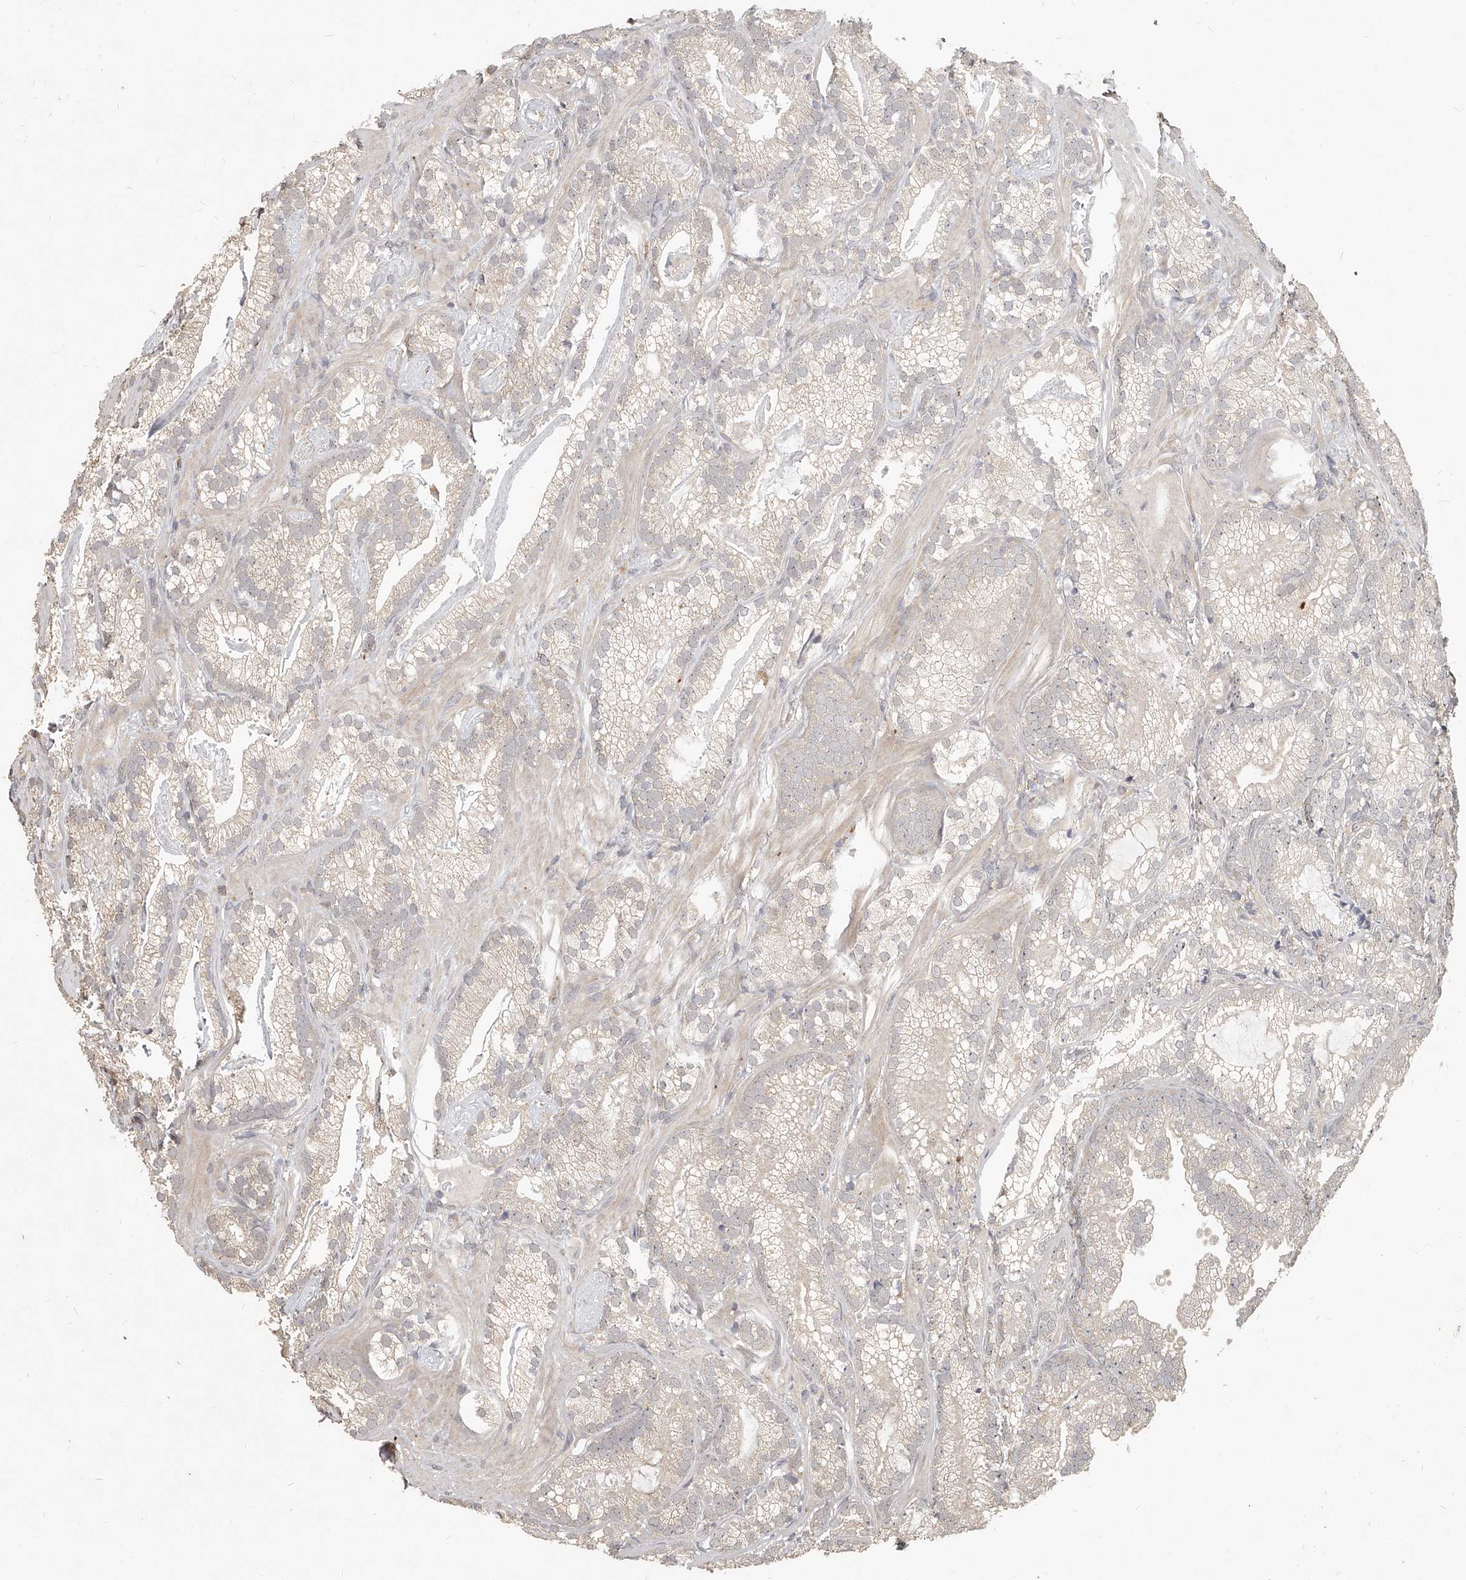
{"staining": {"intensity": "weak", "quantity": "<25%", "location": "cytoplasmic/membranous"}, "tissue": "prostate cancer", "cell_type": "Tumor cells", "image_type": "cancer", "snomed": [{"axis": "morphology", "description": "Adenocarcinoma, Low grade"}, {"axis": "topography", "description": "Prostate"}], "caption": "Image shows no protein staining in tumor cells of prostate adenocarcinoma (low-grade) tissue.", "gene": "SLC37A1", "patient": {"sex": "male", "age": 72}}